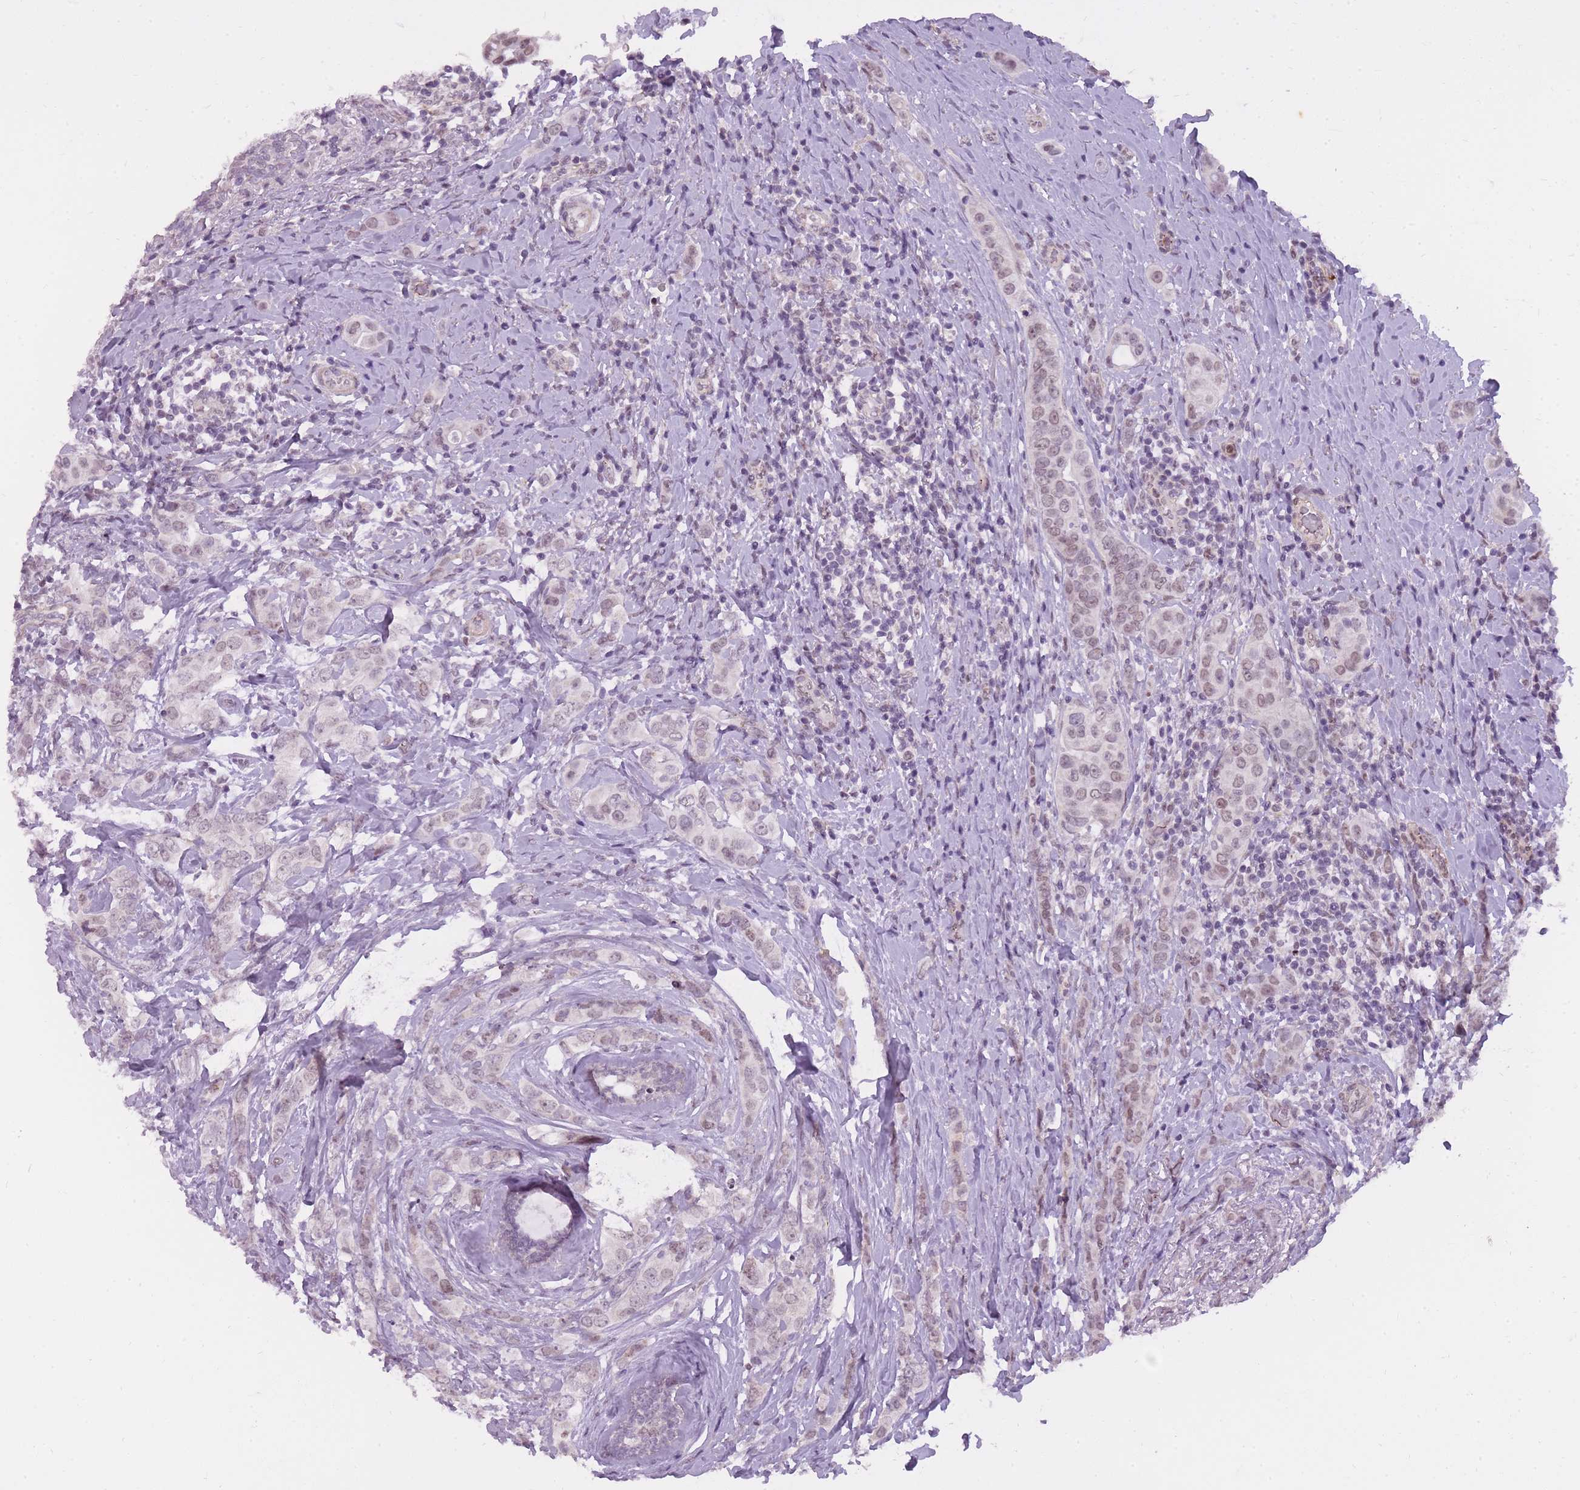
{"staining": {"intensity": "weak", "quantity": ">75%", "location": "nuclear"}, "tissue": "breast cancer", "cell_type": "Tumor cells", "image_type": "cancer", "snomed": [{"axis": "morphology", "description": "Lobular carcinoma"}, {"axis": "topography", "description": "Breast"}], "caption": "Immunohistochemistry (IHC) micrograph of neoplastic tissue: human lobular carcinoma (breast) stained using IHC shows low levels of weak protein expression localized specifically in the nuclear of tumor cells, appearing as a nuclear brown color.", "gene": "TIGD1", "patient": {"sex": "female", "age": 51}}